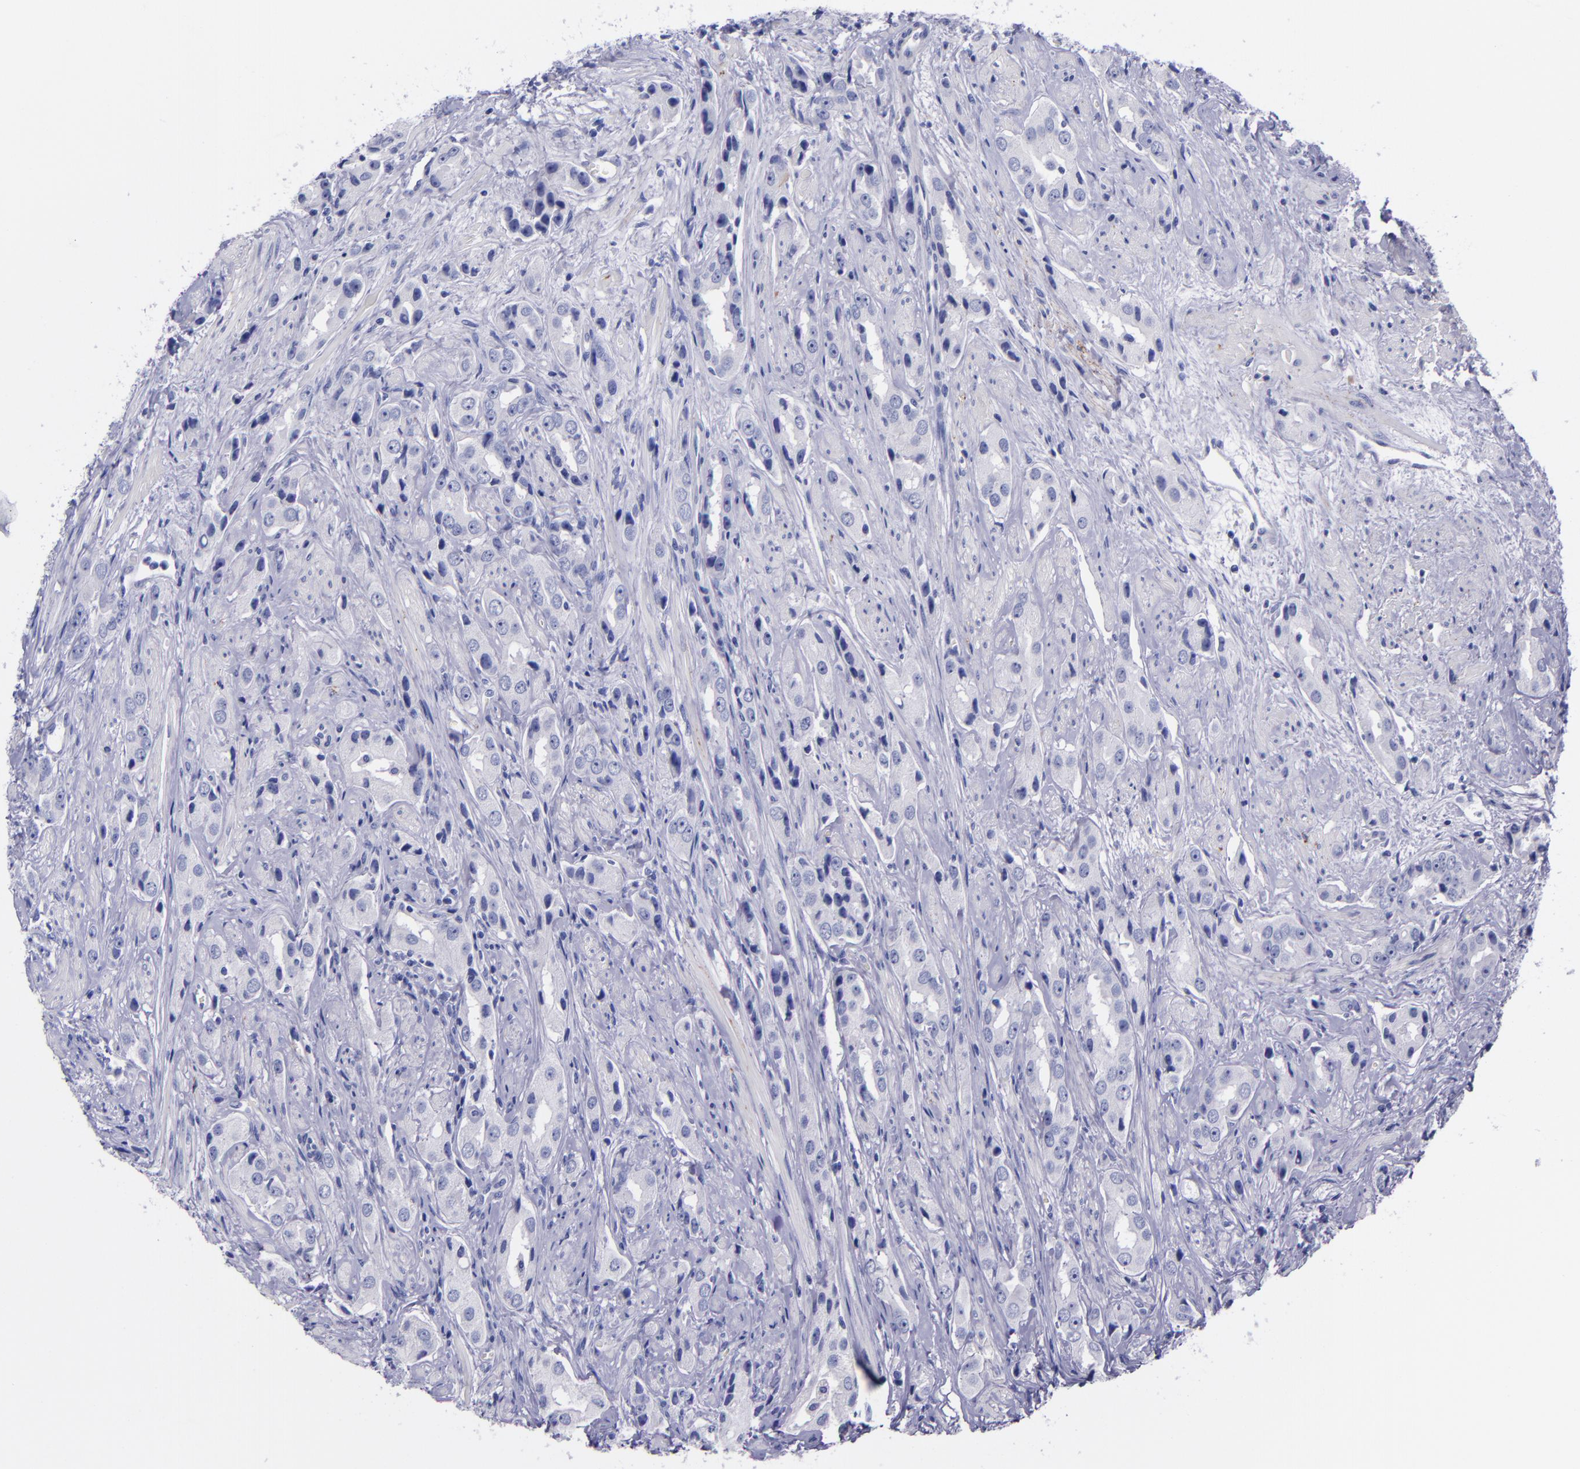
{"staining": {"intensity": "negative", "quantity": "none", "location": "none"}, "tissue": "prostate cancer", "cell_type": "Tumor cells", "image_type": "cancer", "snomed": [{"axis": "morphology", "description": "Adenocarcinoma, Medium grade"}, {"axis": "topography", "description": "Prostate"}], "caption": "Protein analysis of prostate adenocarcinoma (medium-grade) shows no significant positivity in tumor cells. The staining was performed using DAB to visualize the protein expression in brown, while the nuclei were stained in blue with hematoxylin (Magnification: 20x).", "gene": "SV2A", "patient": {"sex": "male", "age": 53}}